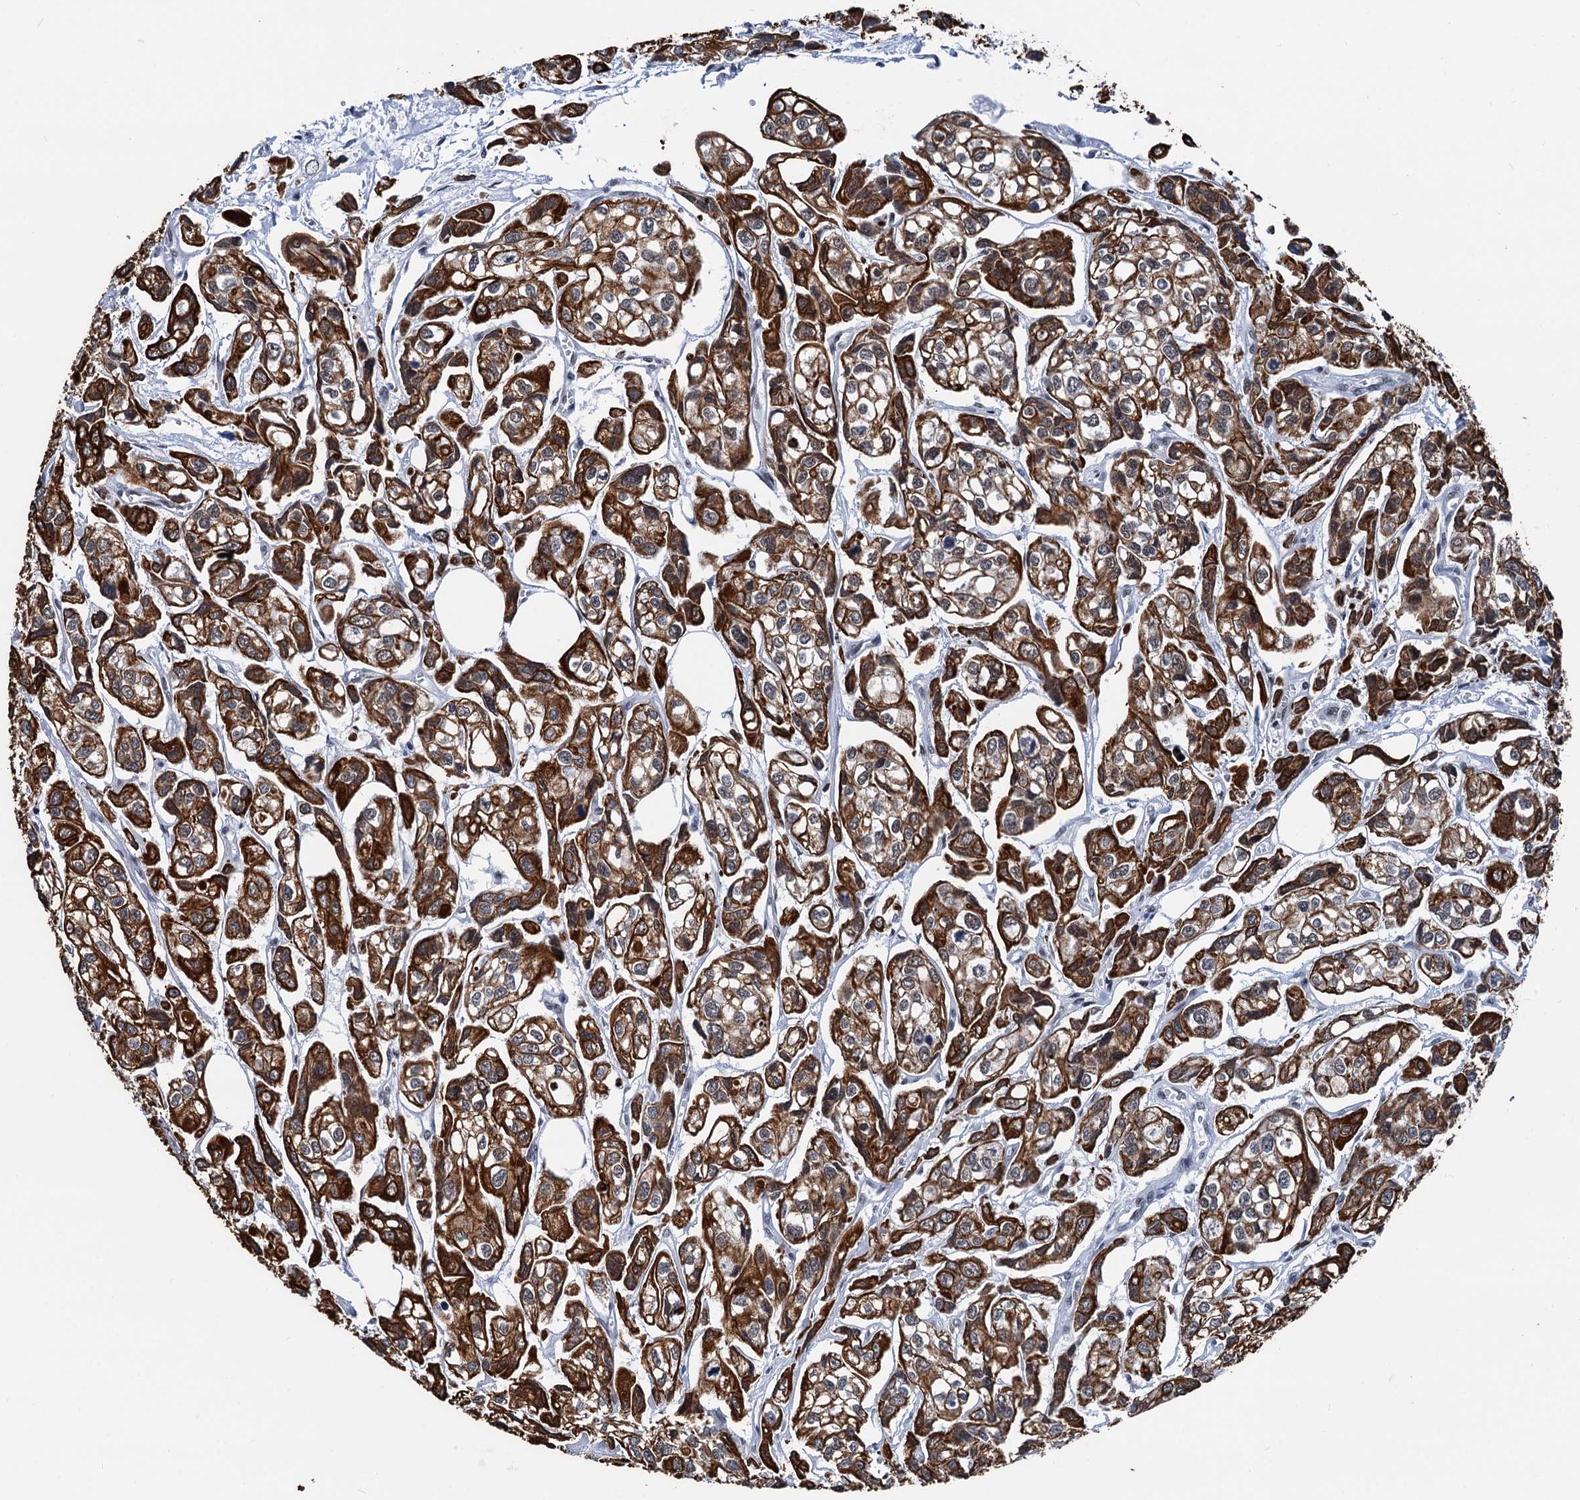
{"staining": {"intensity": "strong", "quantity": ">75%", "location": "cytoplasmic/membranous"}, "tissue": "urothelial cancer", "cell_type": "Tumor cells", "image_type": "cancer", "snomed": [{"axis": "morphology", "description": "Urothelial carcinoma, High grade"}, {"axis": "topography", "description": "Urinary bladder"}], "caption": "Urothelial carcinoma (high-grade) tissue shows strong cytoplasmic/membranous positivity in about >75% of tumor cells, visualized by immunohistochemistry.", "gene": "DDX23", "patient": {"sex": "male", "age": 67}}